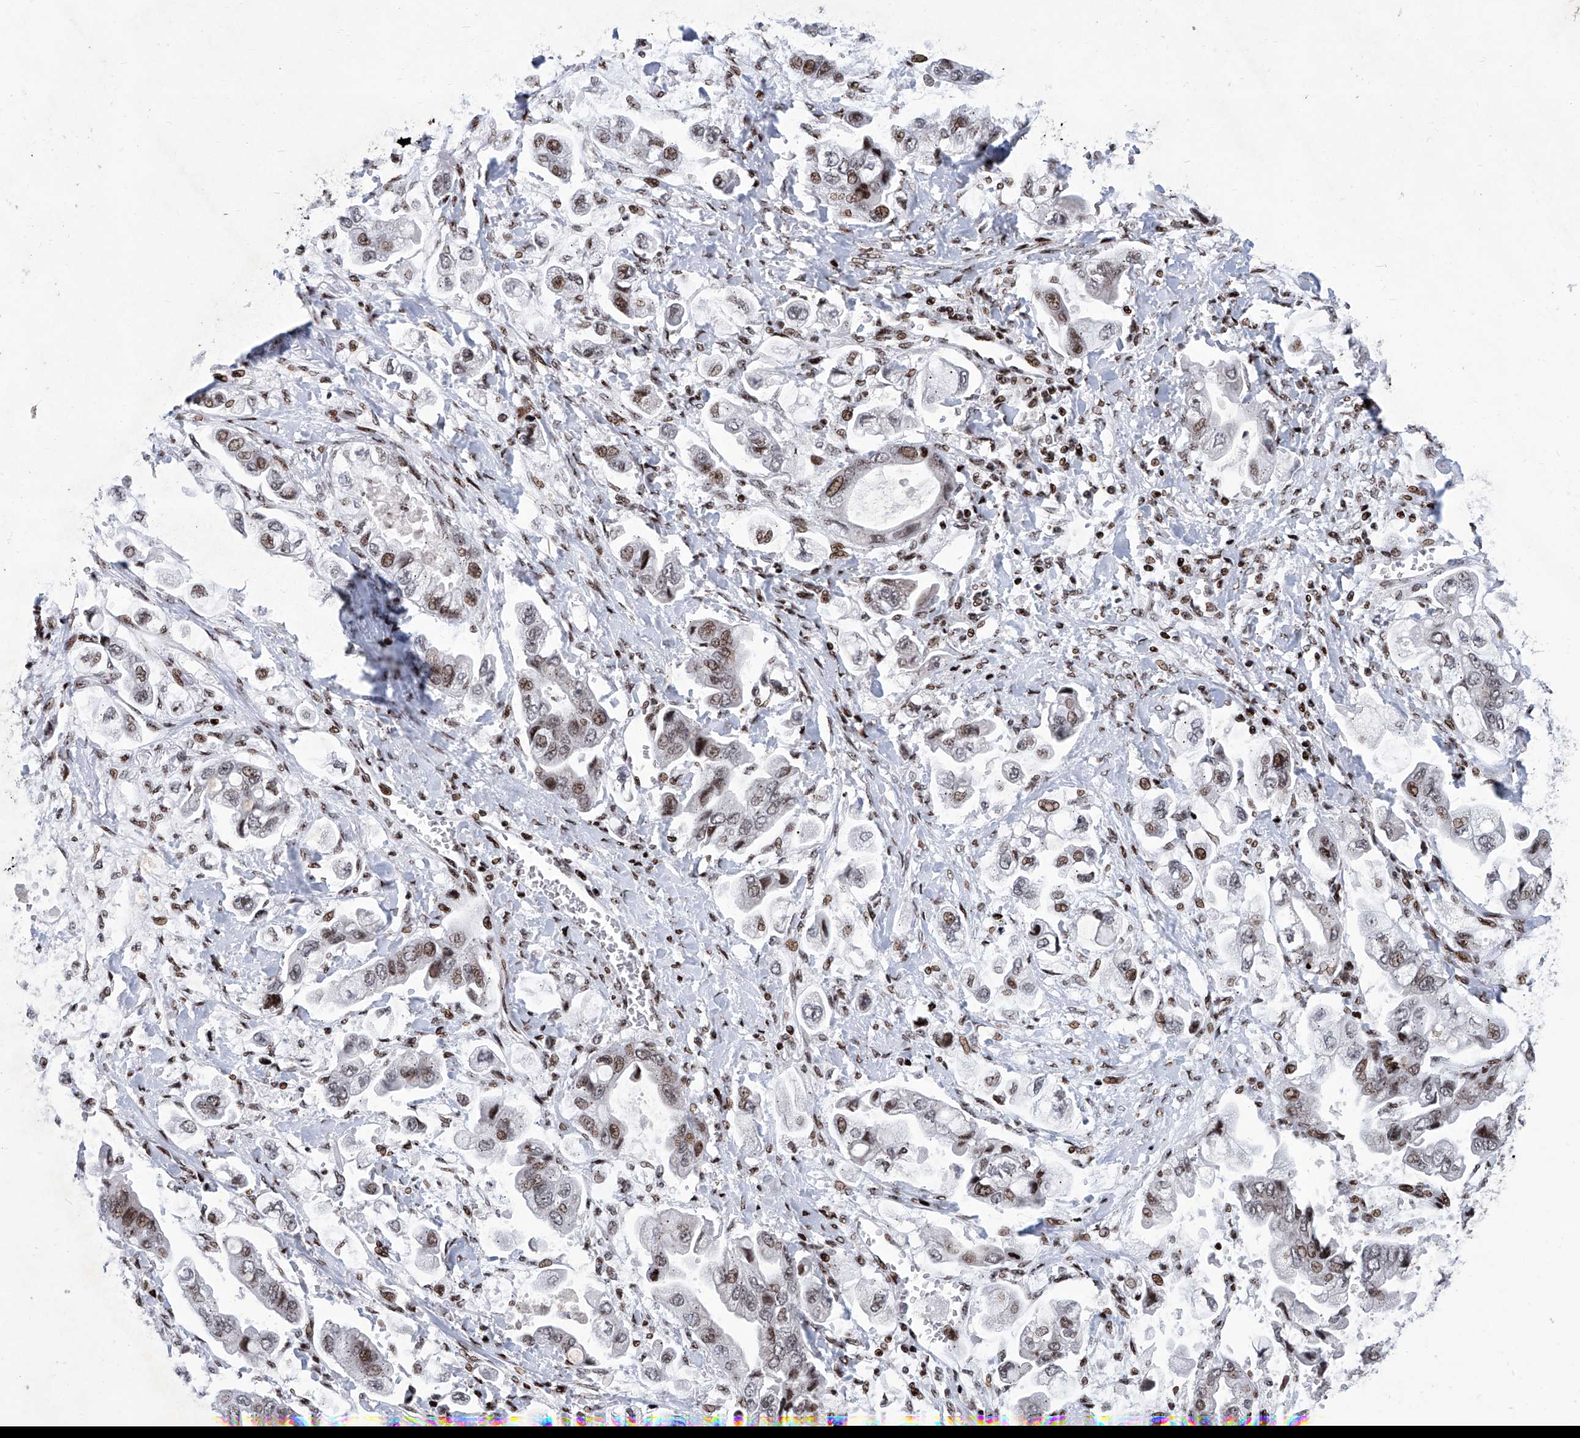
{"staining": {"intensity": "moderate", "quantity": ">75%", "location": "nuclear"}, "tissue": "stomach cancer", "cell_type": "Tumor cells", "image_type": "cancer", "snomed": [{"axis": "morphology", "description": "Adenocarcinoma, NOS"}, {"axis": "topography", "description": "Stomach"}], "caption": "High-magnification brightfield microscopy of stomach adenocarcinoma stained with DAB (brown) and counterstained with hematoxylin (blue). tumor cells exhibit moderate nuclear positivity is identified in approximately>75% of cells. The staining was performed using DAB to visualize the protein expression in brown, while the nuclei were stained in blue with hematoxylin (Magnification: 20x).", "gene": "HEY2", "patient": {"sex": "male", "age": 62}}